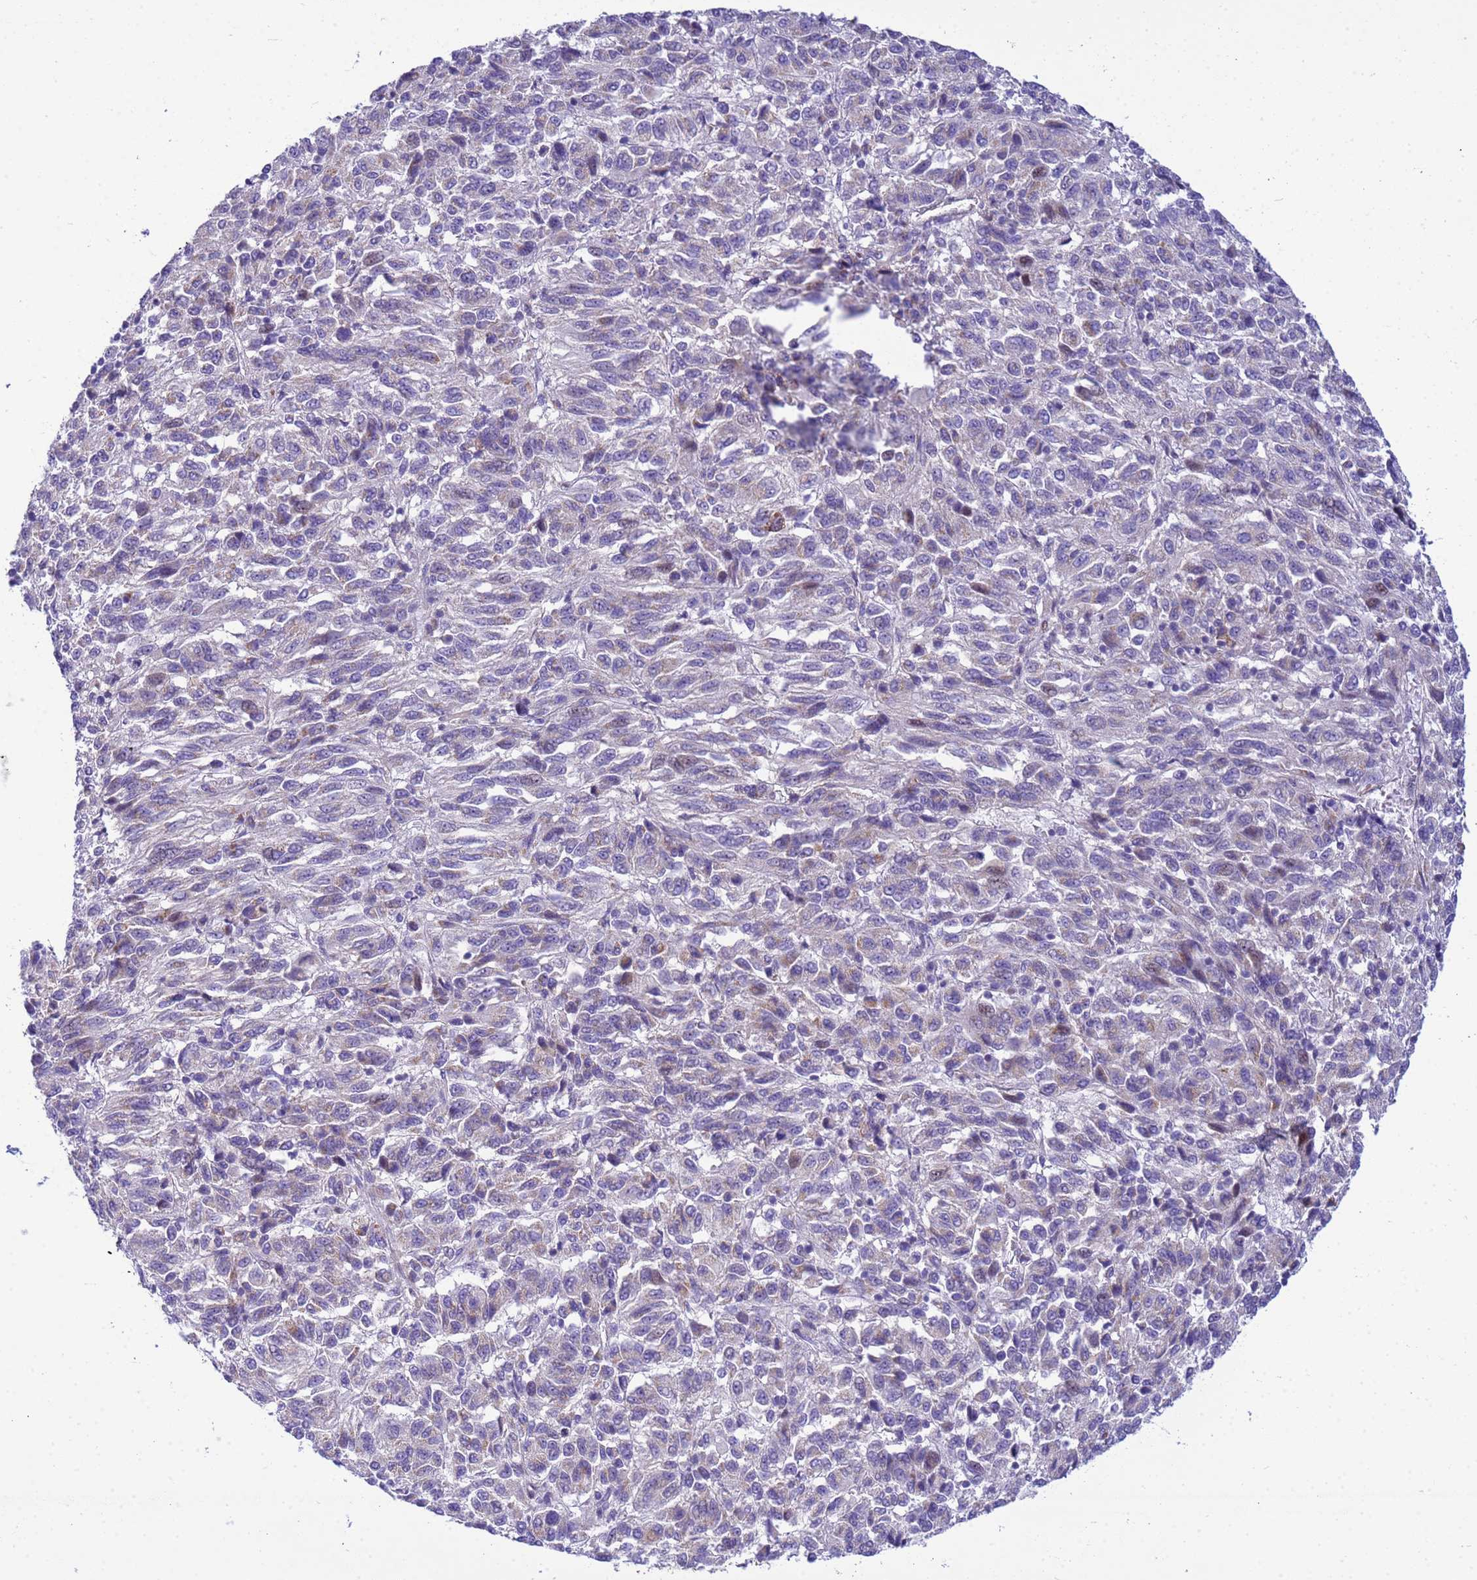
{"staining": {"intensity": "negative", "quantity": "none", "location": "none"}, "tissue": "melanoma", "cell_type": "Tumor cells", "image_type": "cancer", "snomed": [{"axis": "morphology", "description": "Malignant melanoma, Metastatic site"}, {"axis": "topography", "description": "Lung"}], "caption": "IHC of melanoma displays no expression in tumor cells.", "gene": "P2RX7", "patient": {"sex": "male", "age": 64}}